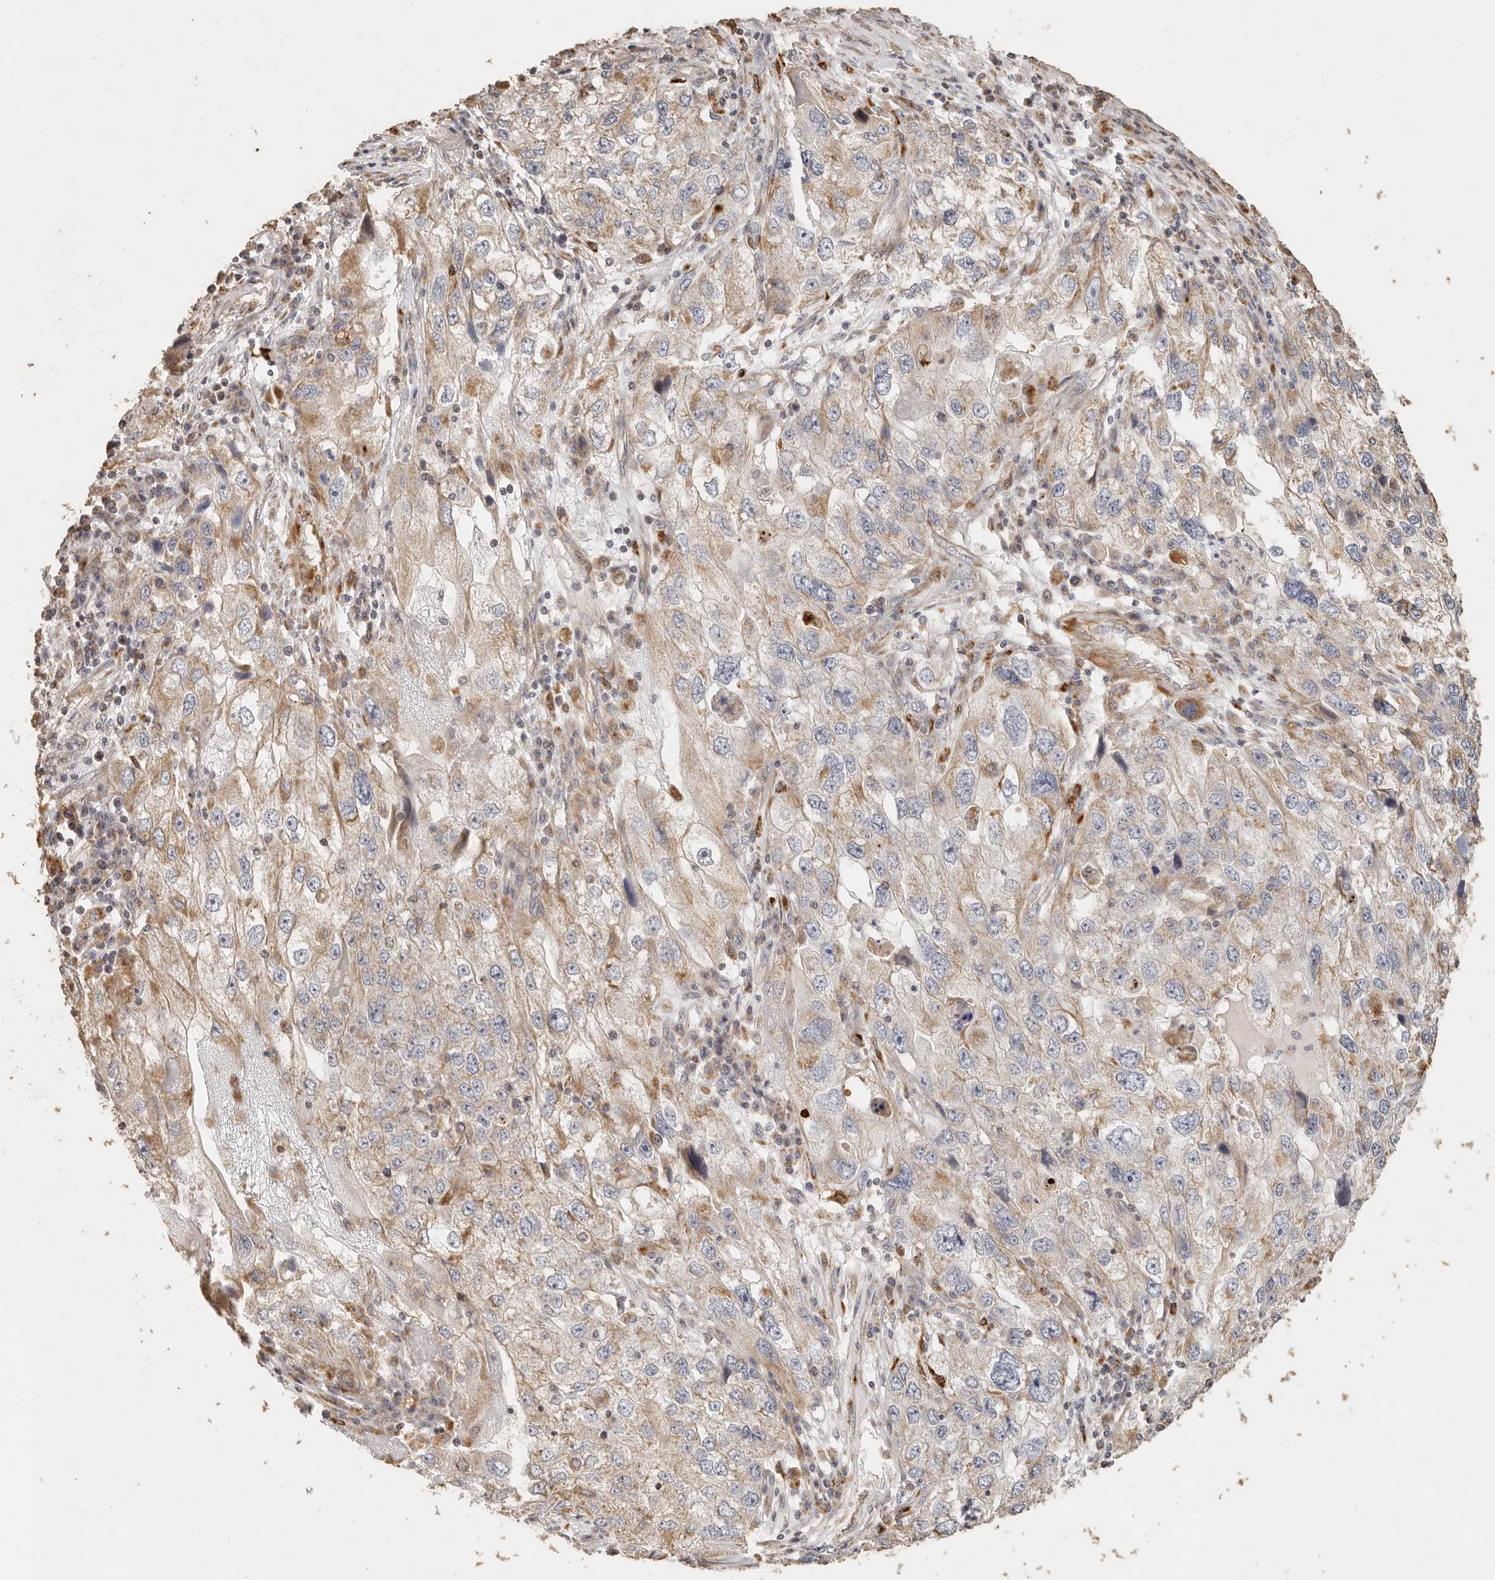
{"staining": {"intensity": "weak", "quantity": "25%-75%", "location": "cytoplasmic/membranous"}, "tissue": "endometrial cancer", "cell_type": "Tumor cells", "image_type": "cancer", "snomed": [{"axis": "morphology", "description": "Adenocarcinoma, NOS"}, {"axis": "topography", "description": "Endometrium"}], "caption": "Tumor cells exhibit weak cytoplasmic/membranous staining in about 25%-75% of cells in endometrial cancer (adenocarcinoma). (DAB IHC with brightfield microscopy, high magnification).", "gene": "PTPN22", "patient": {"sex": "female", "age": 49}}